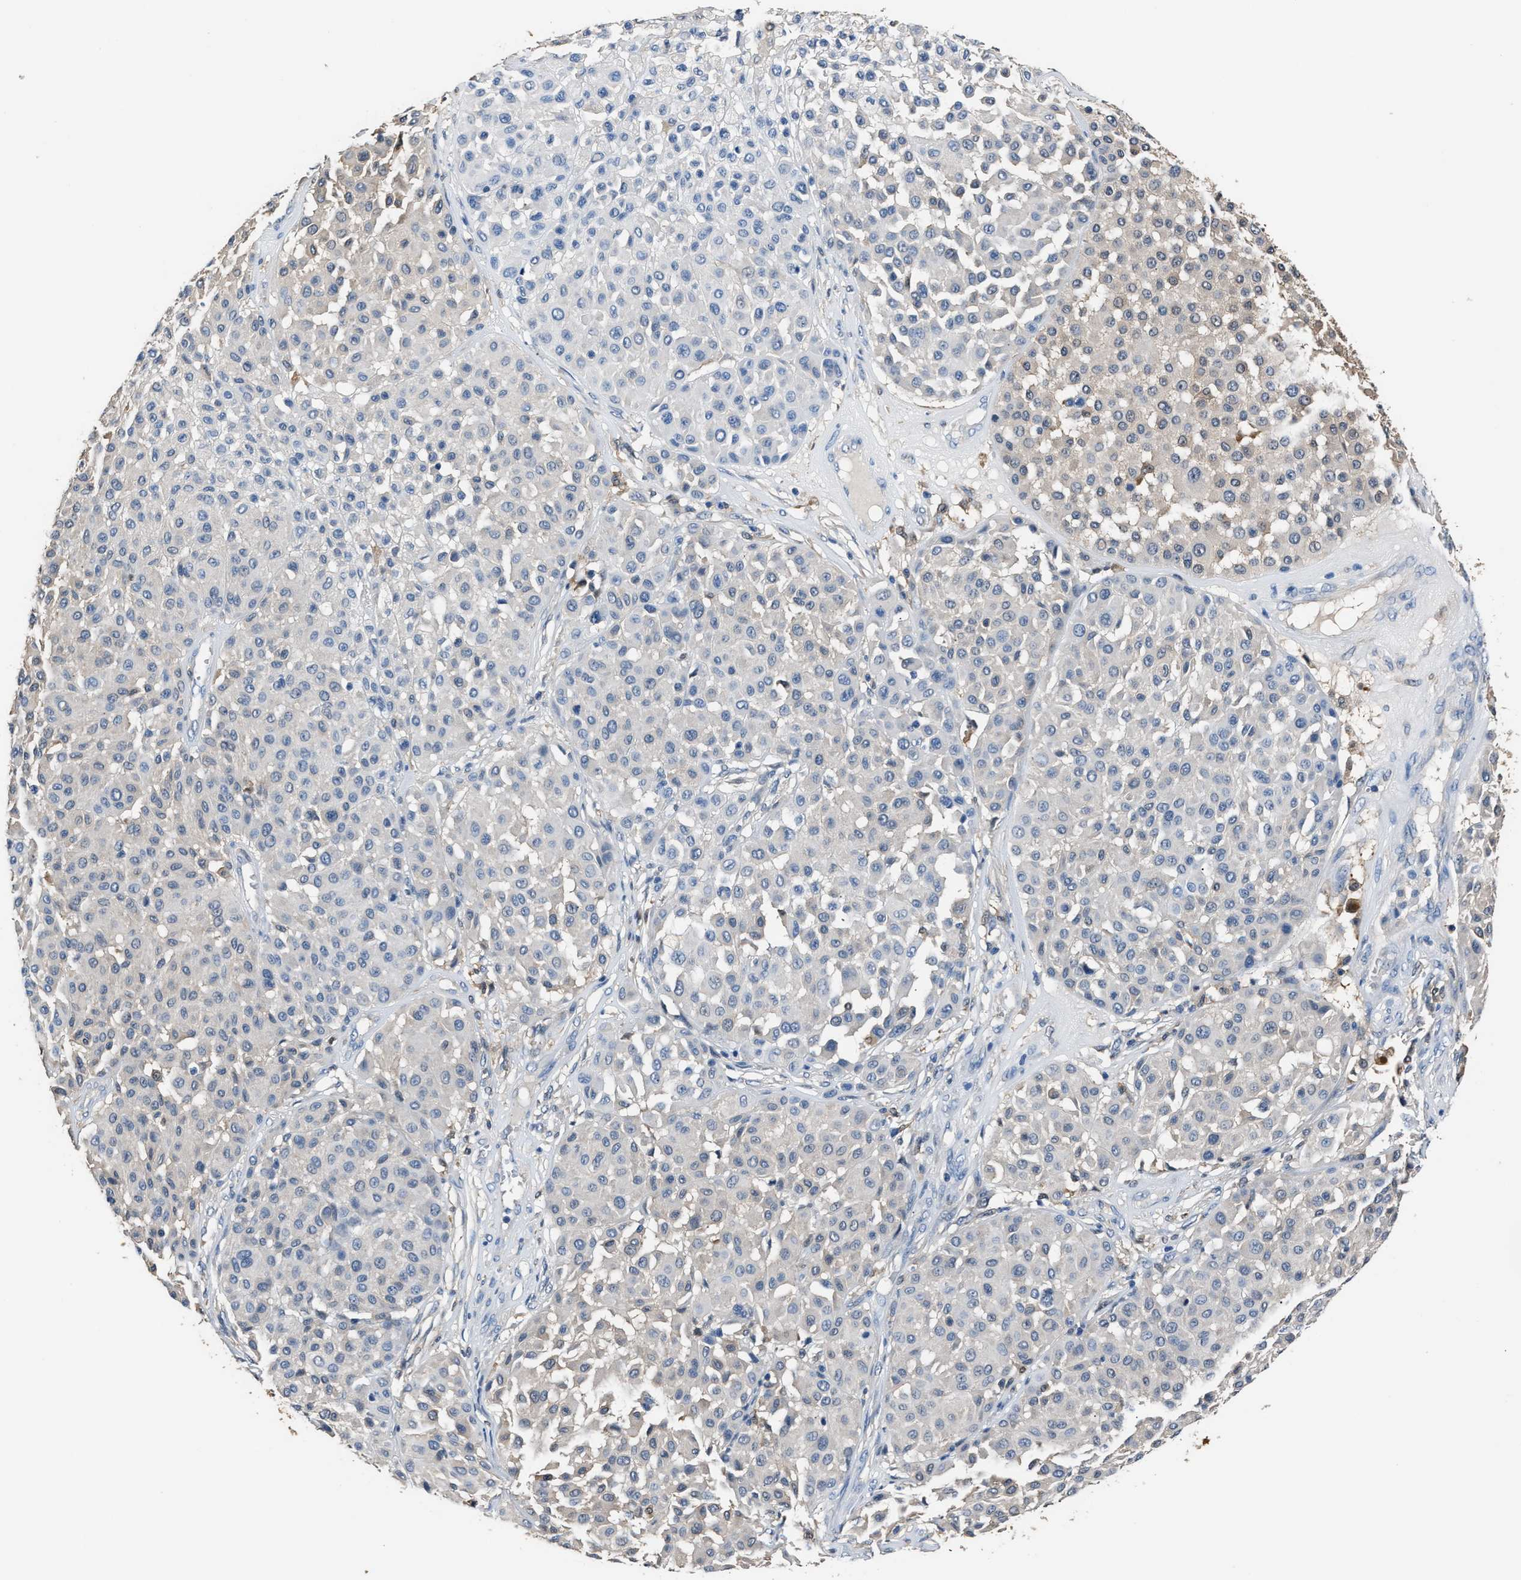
{"staining": {"intensity": "negative", "quantity": "none", "location": "none"}, "tissue": "melanoma", "cell_type": "Tumor cells", "image_type": "cancer", "snomed": [{"axis": "morphology", "description": "Malignant melanoma, Metastatic site"}, {"axis": "topography", "description": "Soft tissue"}], "caption": "DAB (3,3'-diaminobenzidine) immunohistochemical staining of melanoma reveals no significant expression in tumor cells.", "gene": "GSTP1", "patient": {"sex": "male", "age": 41}}